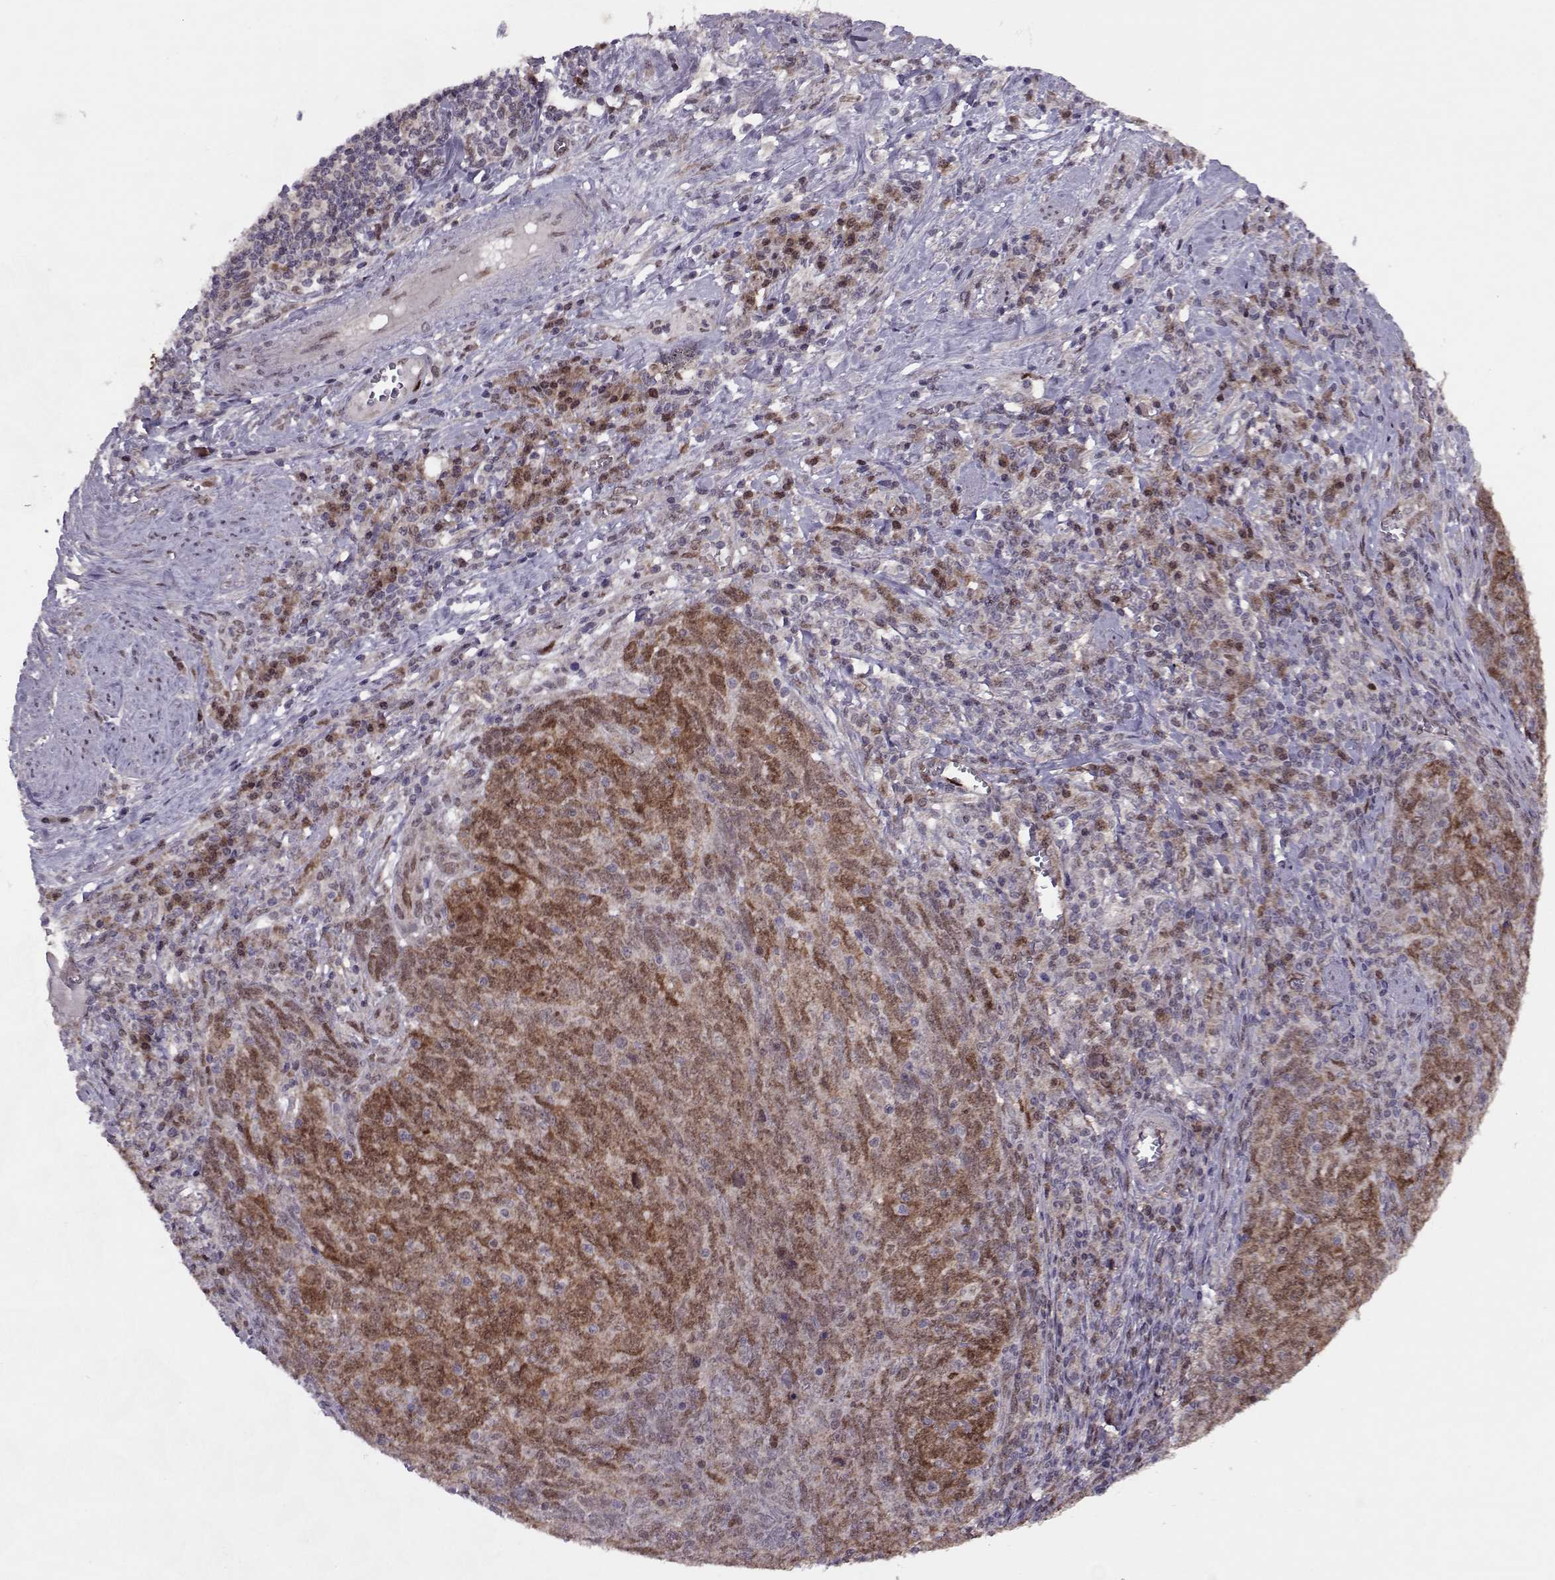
{"staining": {"intensity": "strong", "quantity": "25%-75%", "location": "cytoplasmic/membranous,nuclear"}, "tissue": "skin cancer", "cell_type": "Tumor cells", "image_type": "cancer", "snomed": [{"axis": "morphology", "description": "Squamous cell carcinoma, NOS"}, {"axis": "topography", "description": "Skin"}, {"axis": "topography", "description": "Anal"}], "caption": "Human skin squamous cell carcinoma stained for a protein (brown) displays strong cytoplasmic/membranous and nuclear positive positivity in about 25%-75% of tumor cells.", "gene": "CDK4", "patient": {"sex": "female", "age": 51}}